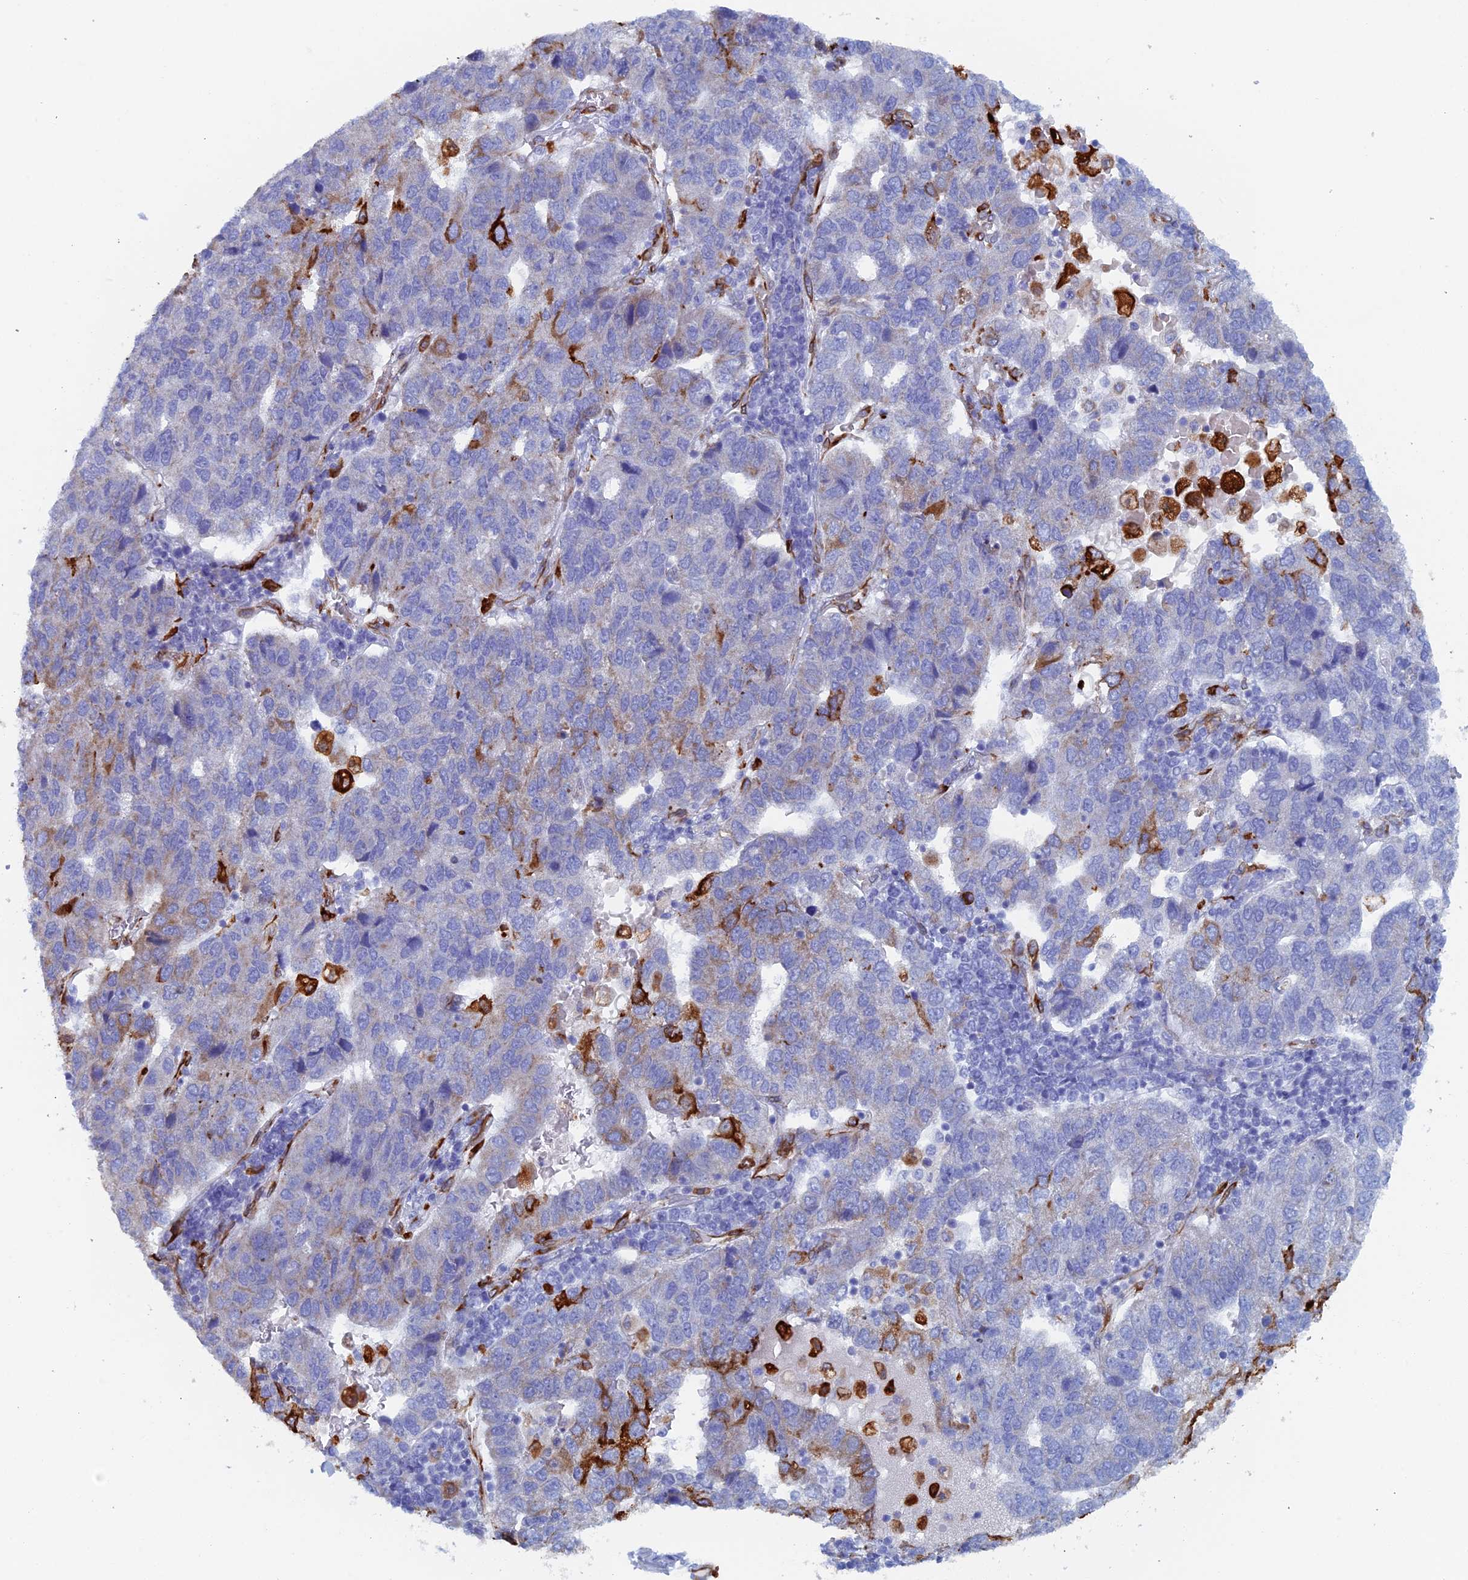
{"staining": {"intensity": "strong", "quantity": "<25%", "location": "cytoplasmic/membranous"}, "tissue": "pancreatic cancer", "cell_type": "Tumor cells", "image_type": "cancer", "snomed": [{"axis": "morphology", "description": "Adenocarcinoma, NOS"}, {"axis": "topography", "description": "Pancreas"}], "caption": "Immunohistochemical staining of human pancreatic adenocarcinoma displays medium levels of strong cytoplasmic/membranous protein staining in about <25% of tumor cells.", "gene": "COG7", "patient": {"sex": "female", "age": 61}}